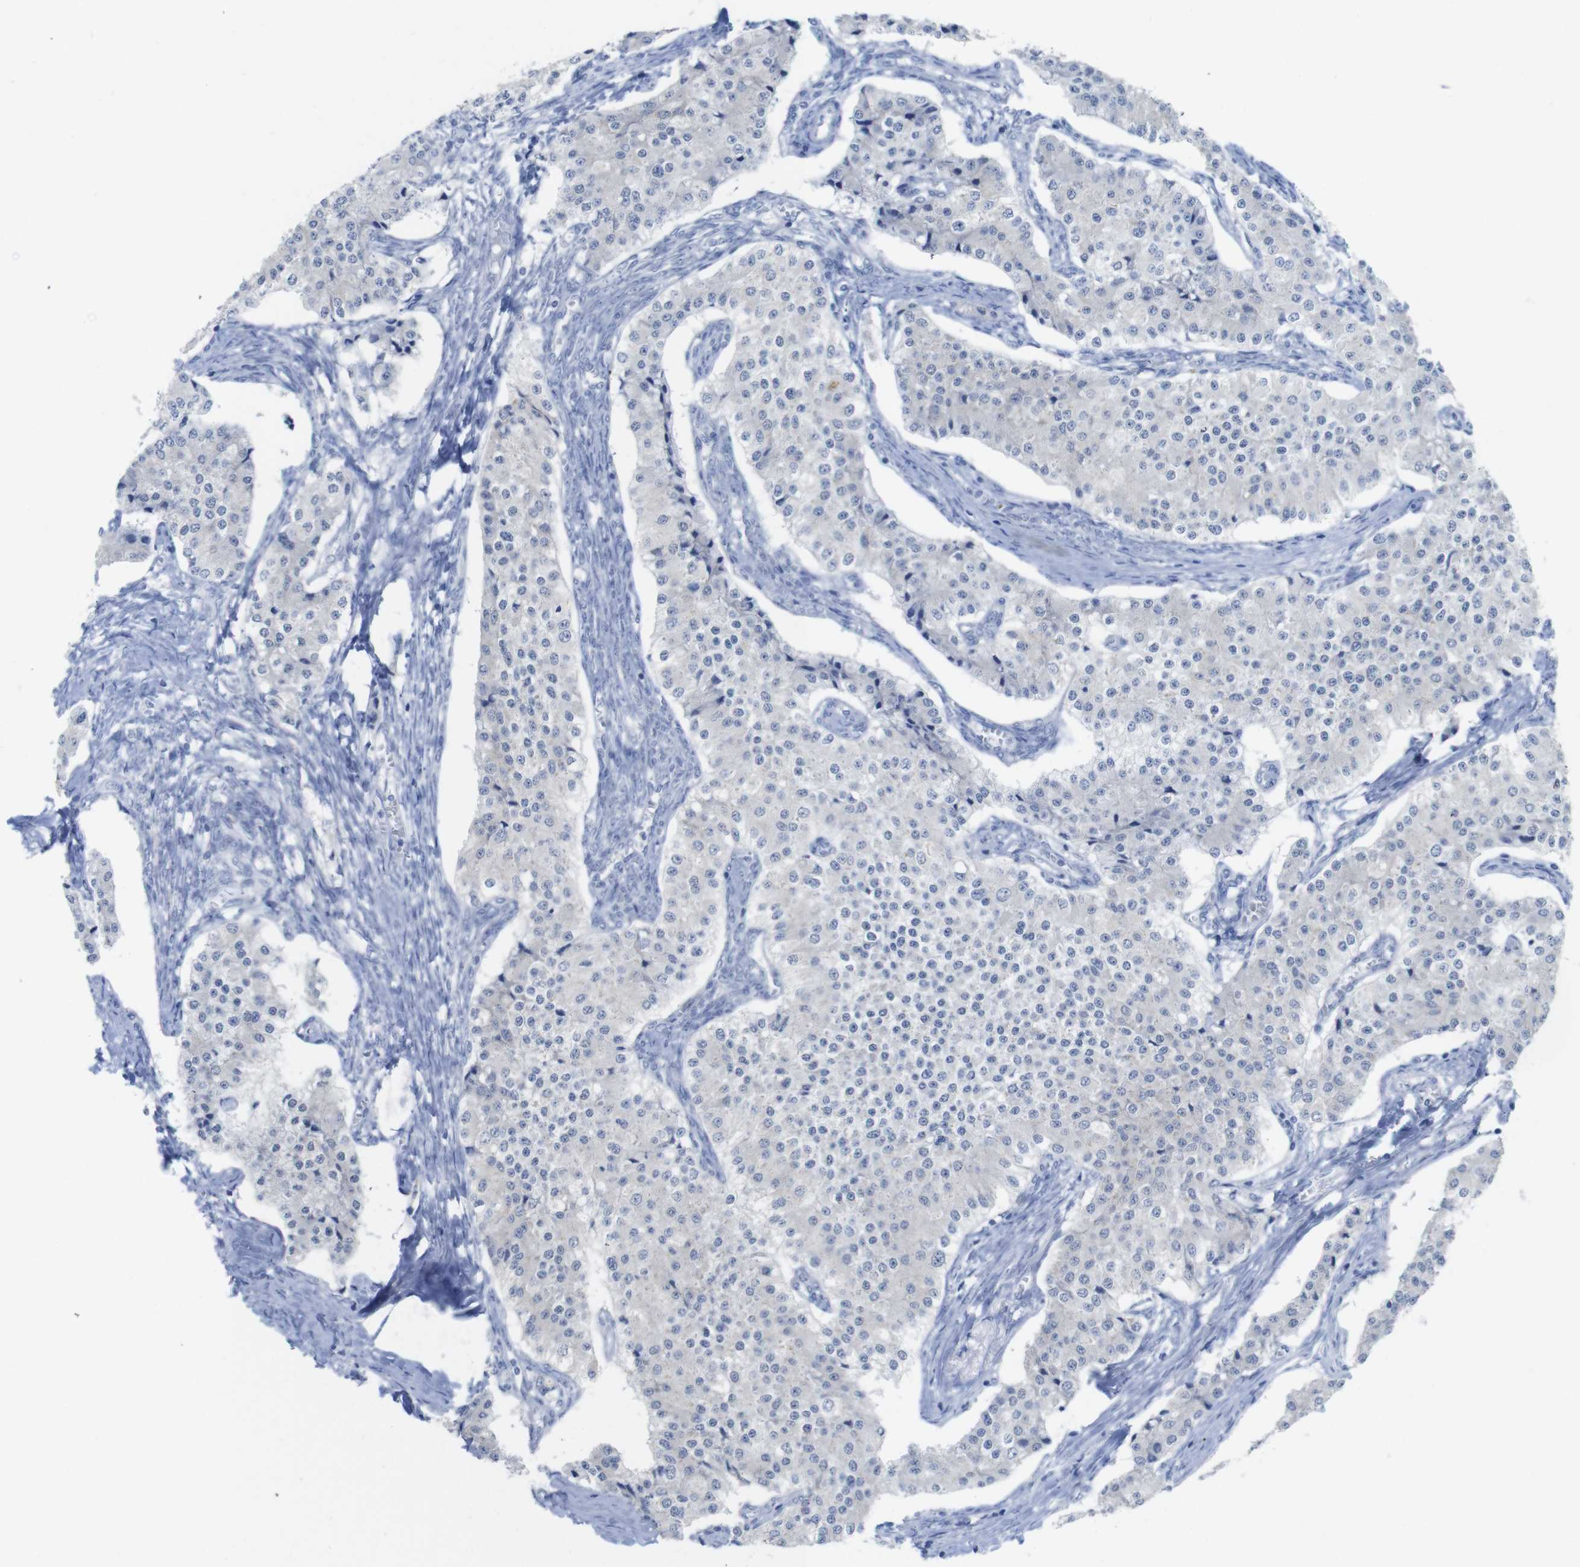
{"staining": {"intensity": "negative", "quantity": "none", "location": "none"}, "tissue": "carcinoid", "cell_type": "Tumor cells", "image_type": "cancer", "snomed": [{"axis": "morphology", "description": "Carcinoid, malignant, NOS"}, {"axis": "topography", "description": "Colon"}], "caption": "There is no significant staining in tumor cells of carcinoid (malignant).", "gene": "PNMA1", "patient": {"sex": "female", "age": 52}}